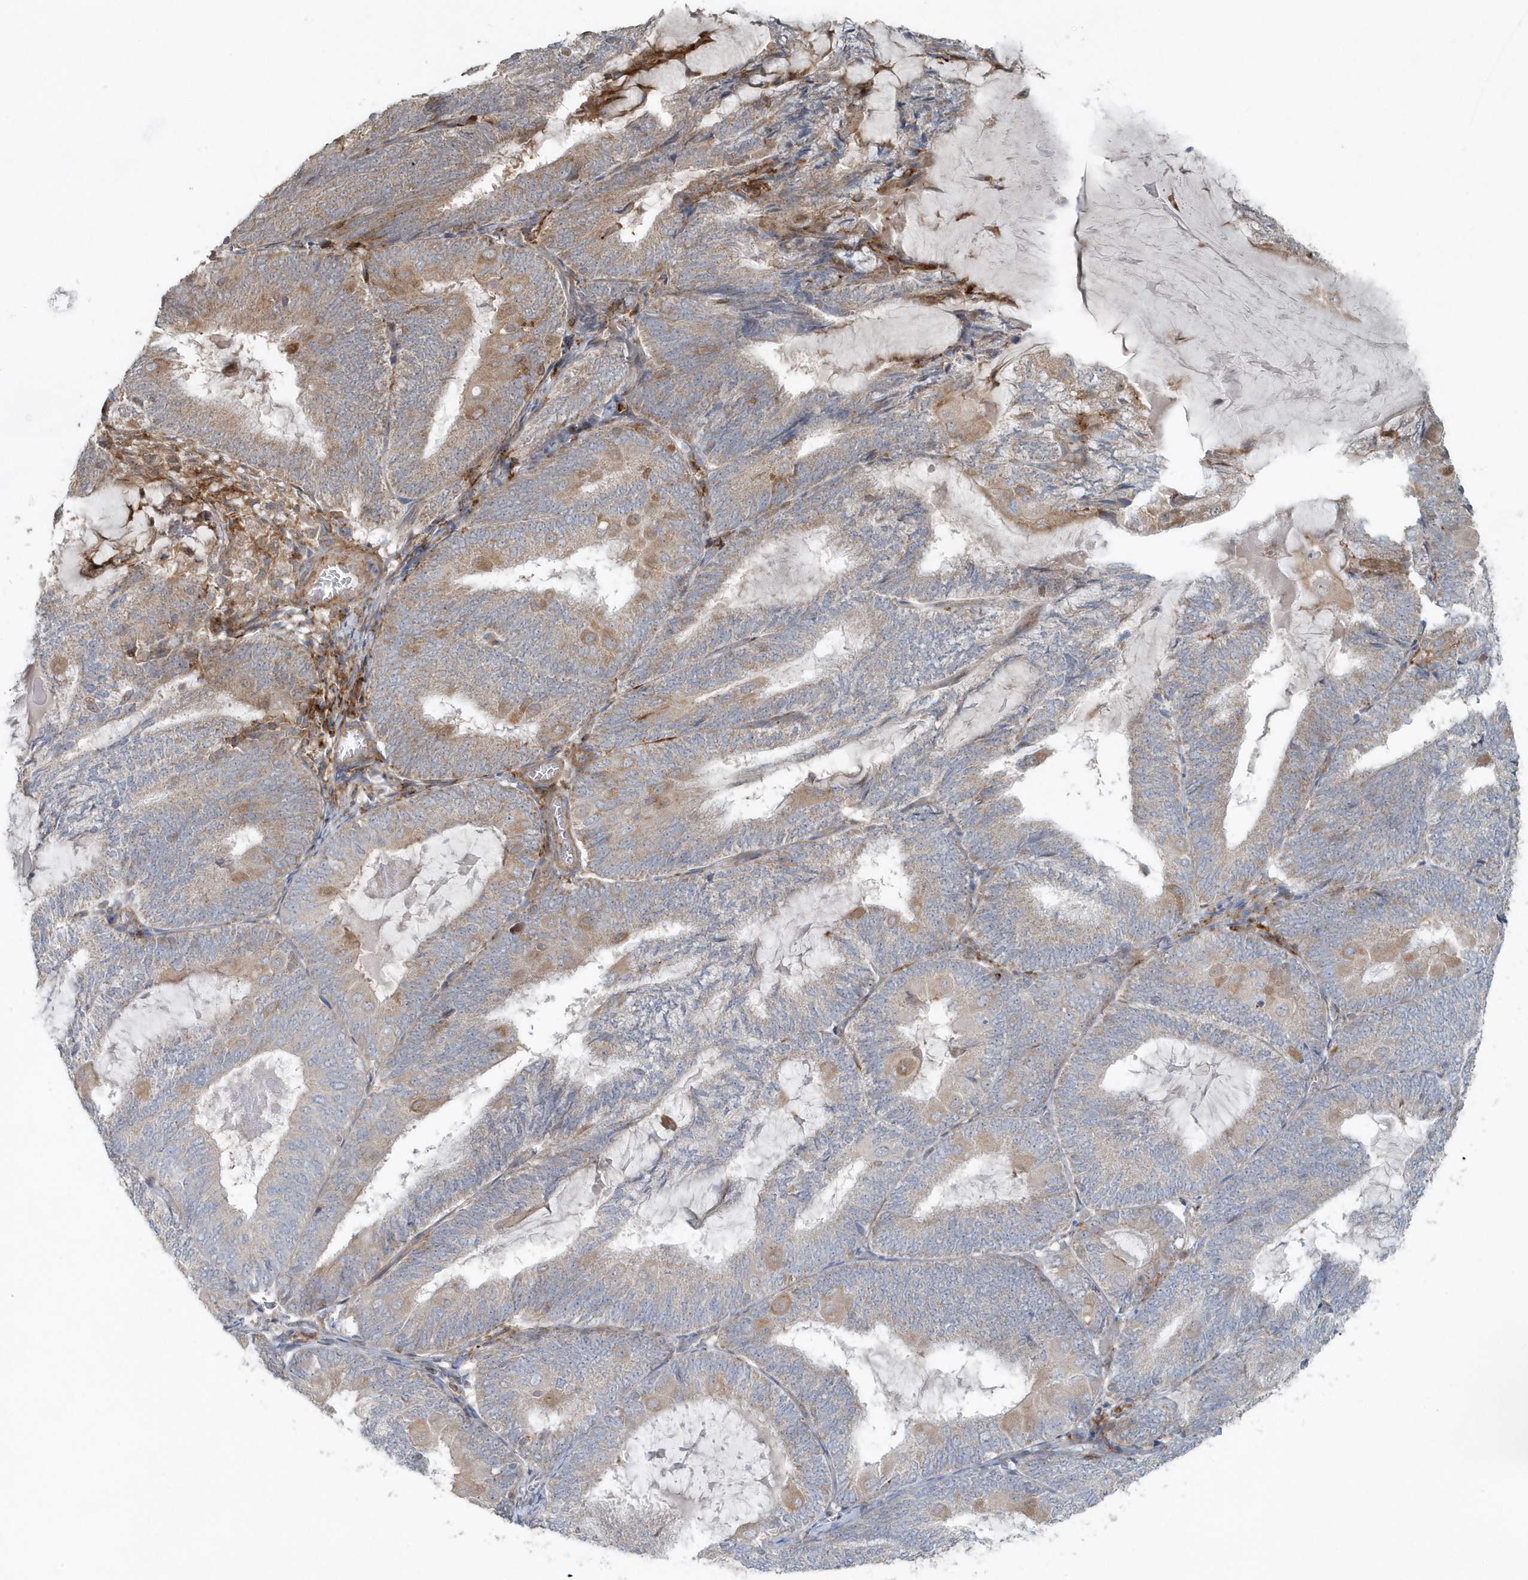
{"staining": {"intensity": "moderate", "quantity": "25%-75%", "location": "cytoplasmic/membranous"}, "tissue": "endometrial cancer", "cell_type": "Tumor cells", "image_type": "cancer", "snomed": [{"axis": "morphology", "description": "Adenocarcinoma, NOS"}, {"axis": "topography", "description": "Endometrium"}], "caption": "This histopathology image exhibits IHC staining of human adenocarcinoma (endometrial), with medium moderate cytoplasmic/membranous staining in approximately 25%-75% of tumor cells.", "gene": "MMUT", "patient": {"sex": "female", "age": 81}}